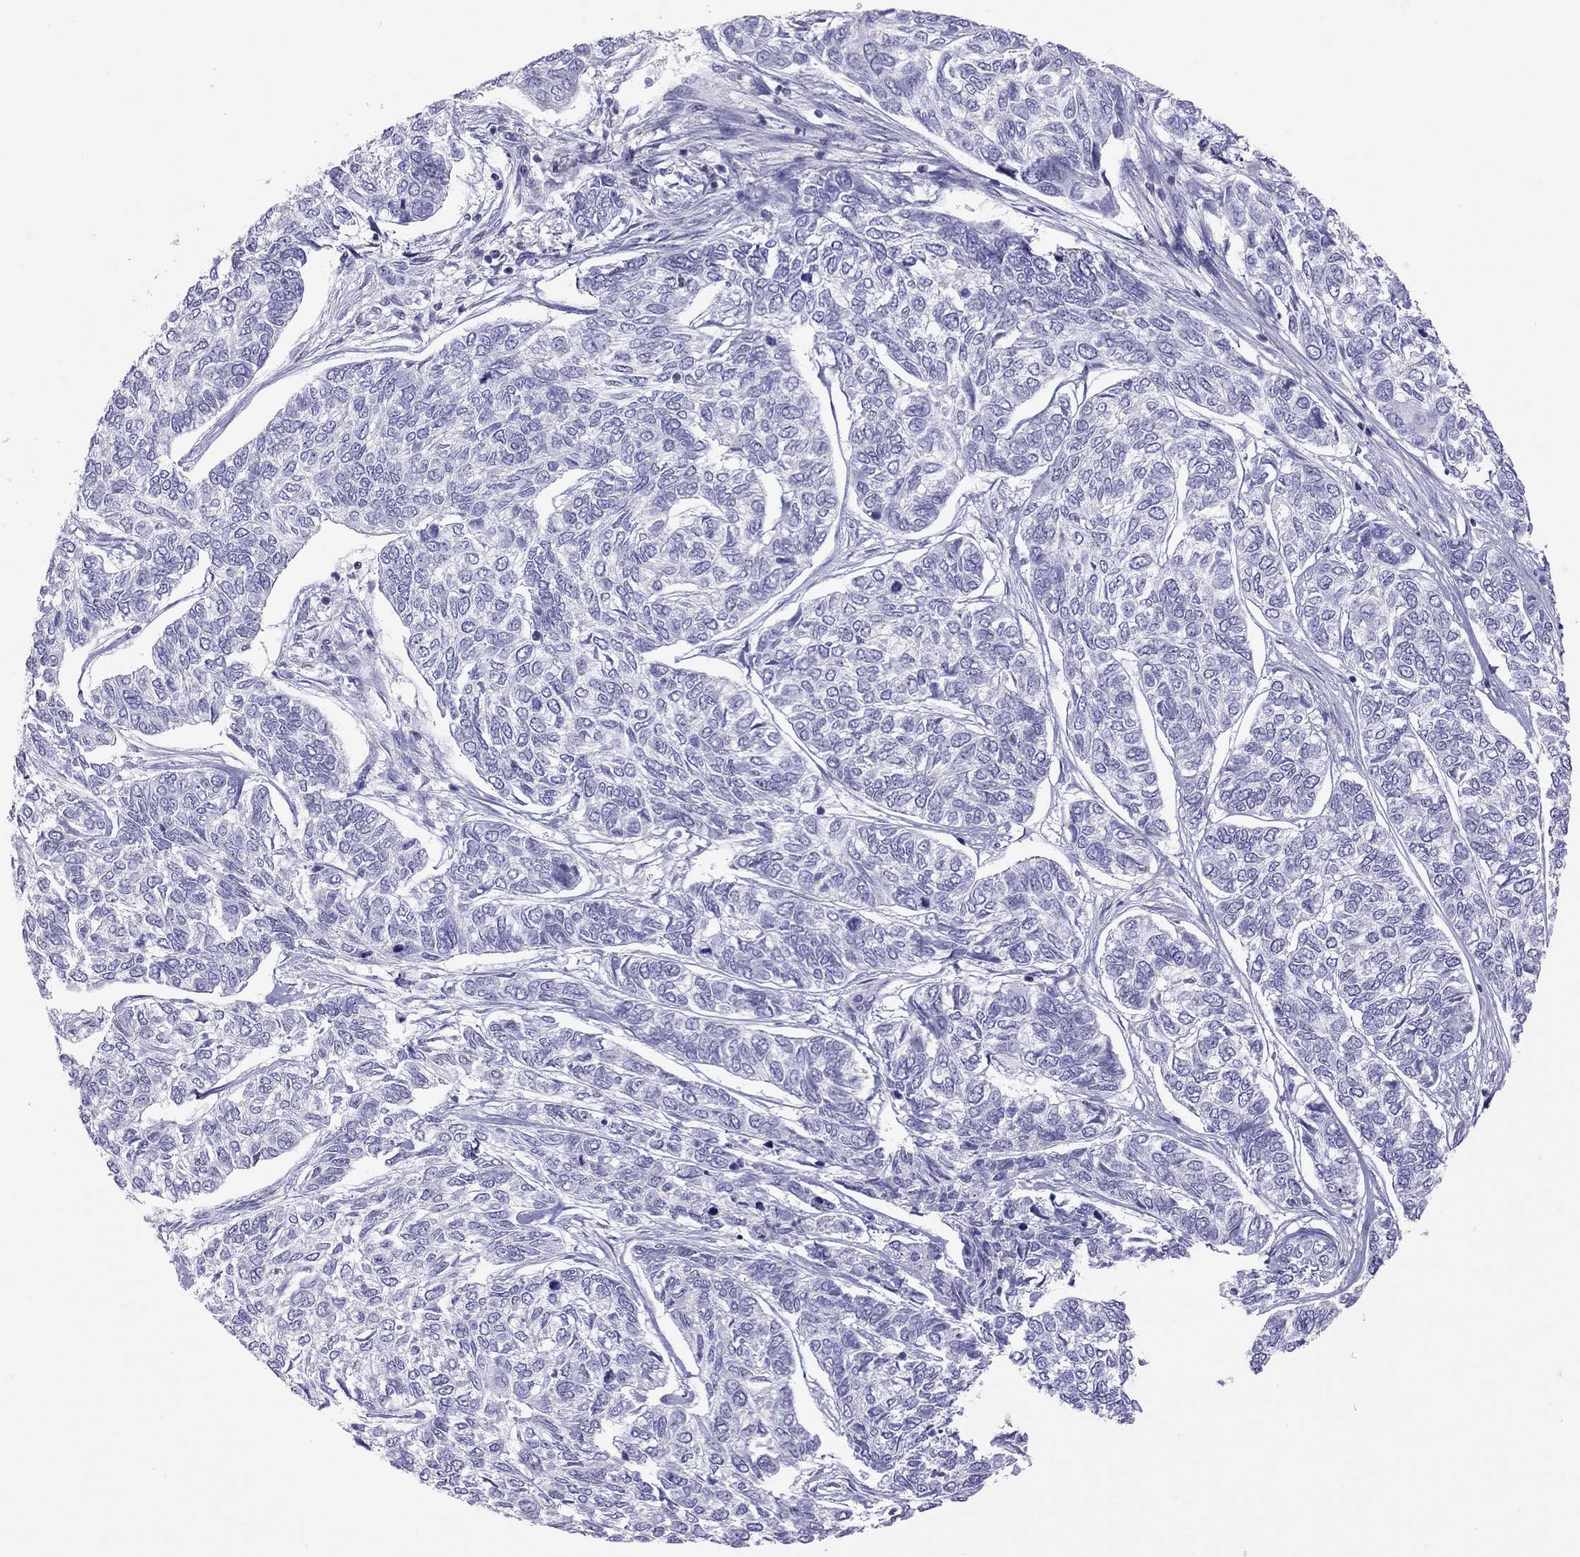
{"staining": {"intensity": "negative", "quantity": "none", "location": "none"}, "tissue": "skin cancer", "cell_type": "Tumor cells", "image_type": "cancer", "snomed": [{"axis": "morphology", "description": "Basal cell carcinoma"}, {"axis": "topography", "description": "Skin"}], "caption": "This is an IHC histopathology image of human skin basal cell carcinoma. There is no staining in tumor cells.", "gene": "STAG3", "patient": {"sex": "female", "age": 65}}